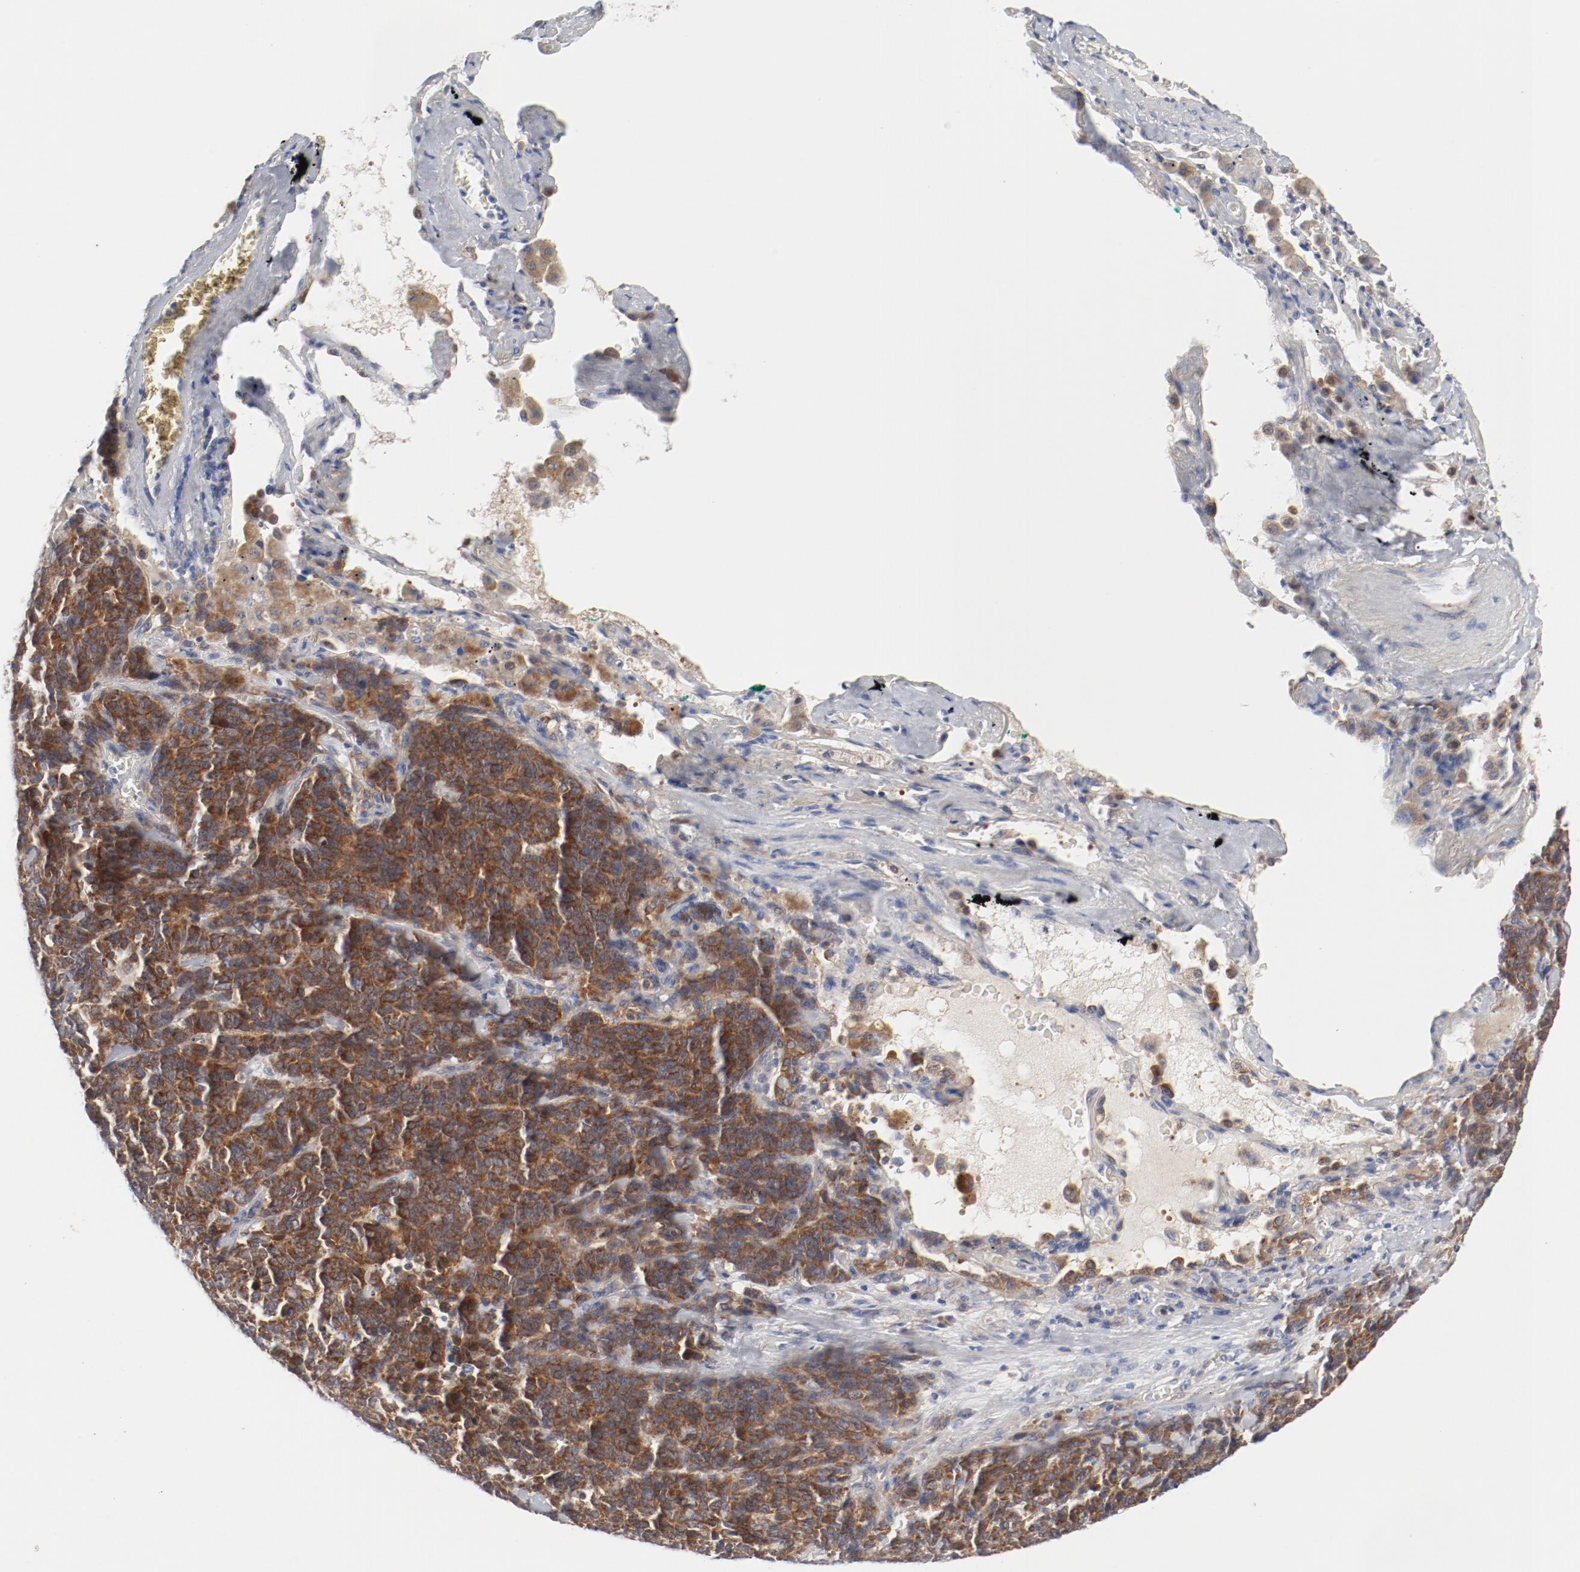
{"staining": {"intensity": "strong", "quantity": ">75%", "location": "cytoplasmic/membranous"}, "tissue": "lung cancer", "cell_type": "Tumor cells", "image_type": "cancer", "snomed": [{"axis": "morphology", "description": "Neoplasm, malignant, NOS"}, {"axis": "topography", "description": "Lung"}], "caption": "Tumor cells demonstrate high levels of strong cytoplasmic/membranous staining in approximately >75% of cells in malignant neoplasm (lung). Using DAB (brown) and hematoxylin (blue) stains, captured at high magnification using brightfield microscopy.", "gene": "BAD", "patient": {"sex": "female", "age": 58}}